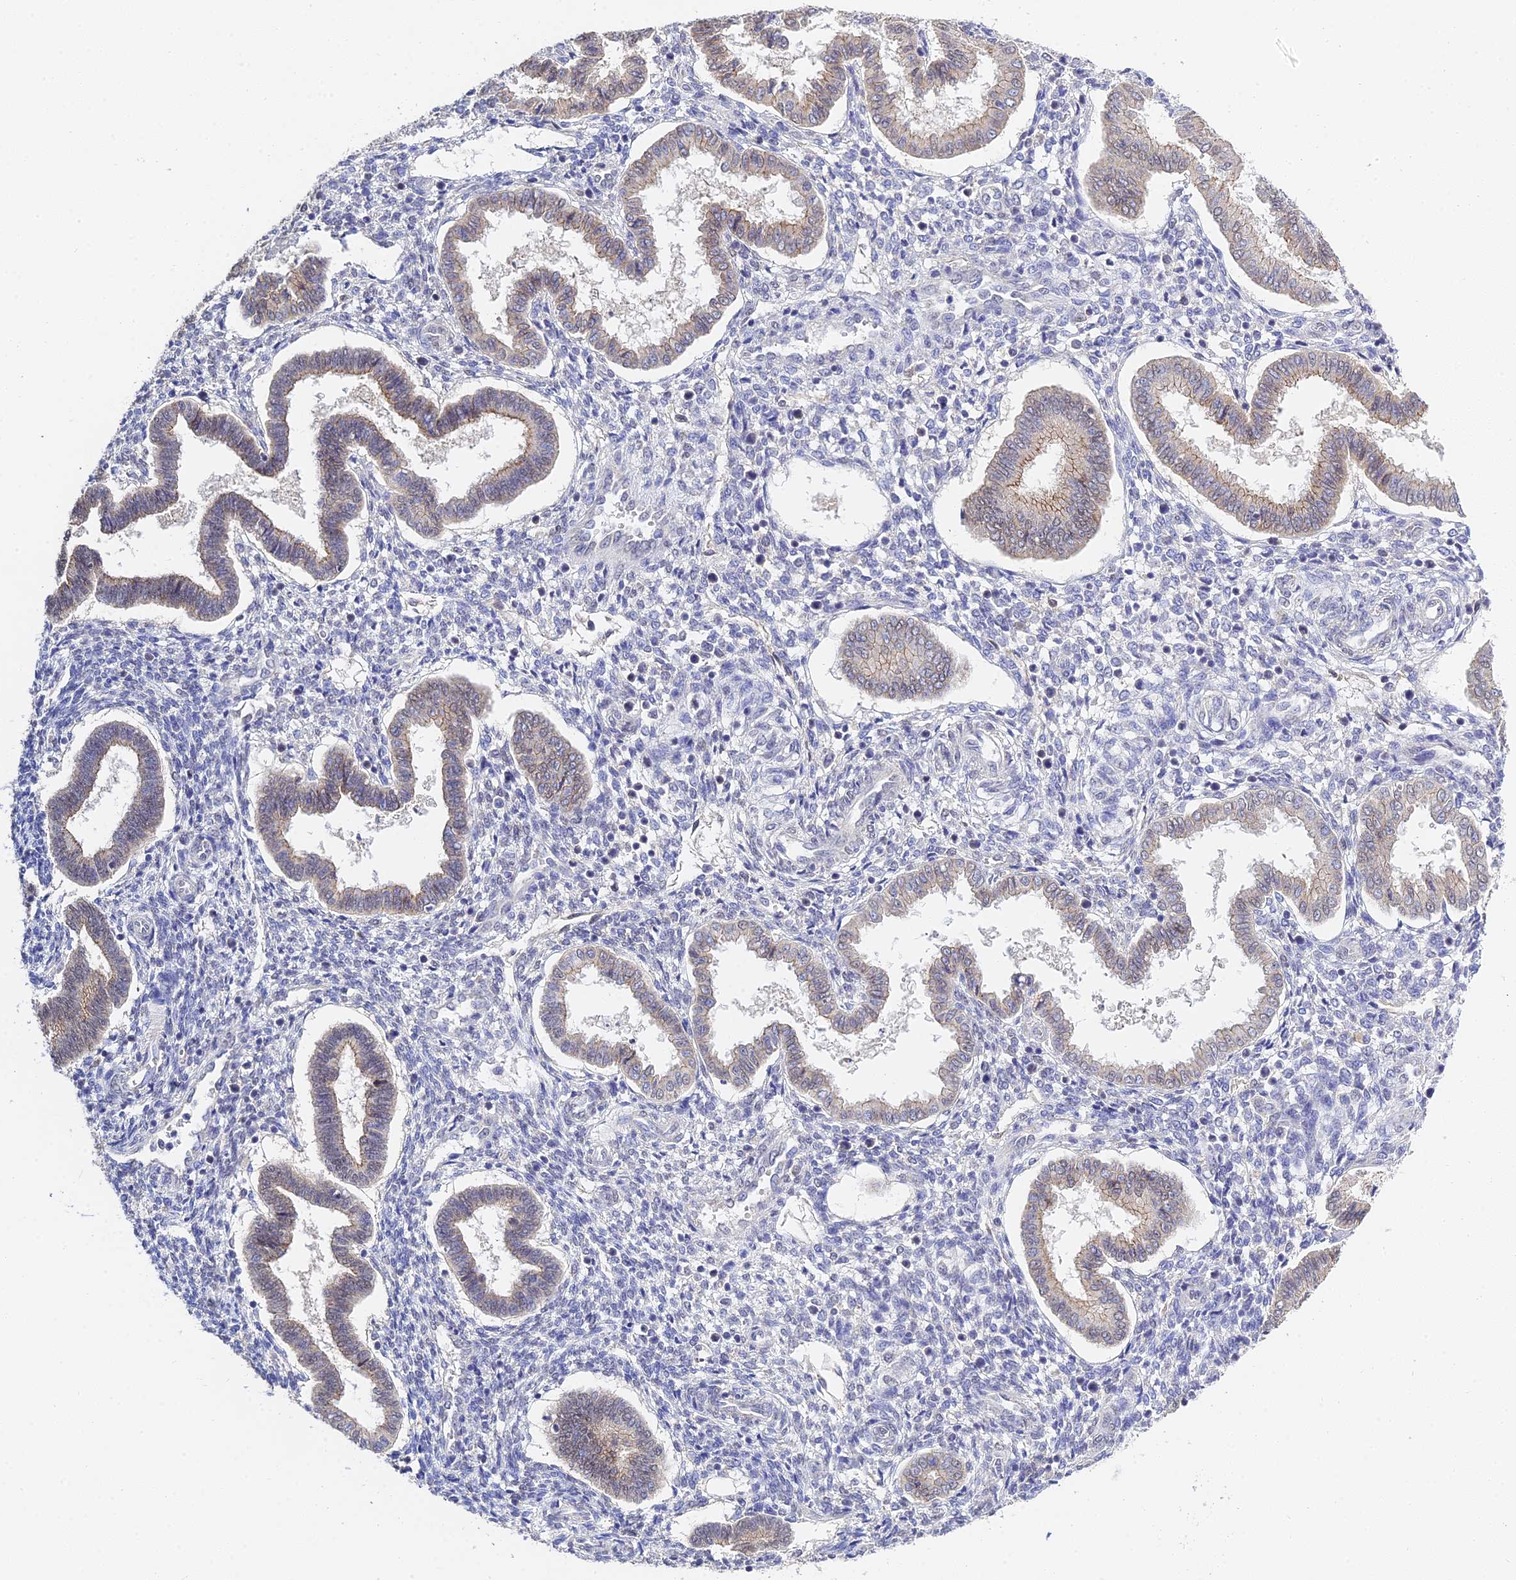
{"staining": {"intensity": "negative", "quantity": "none", "location": "none"}, "tissue": "endometrium", "cell_type": "Cells in endometrial stroma", "image_type": "normal", "snomed": [{"axis": "morphology", "description": "Normal tissue, NOS"}, {"axis": "topography", "description": "Endometrium"}], "caption": "IHC image of unremarkable human endometrium stained for a protein (brown), which displays no expression in cells in endometrial stroma.", "gene": "HOXB1", "patient": {"sex": "female", "age": 24}}